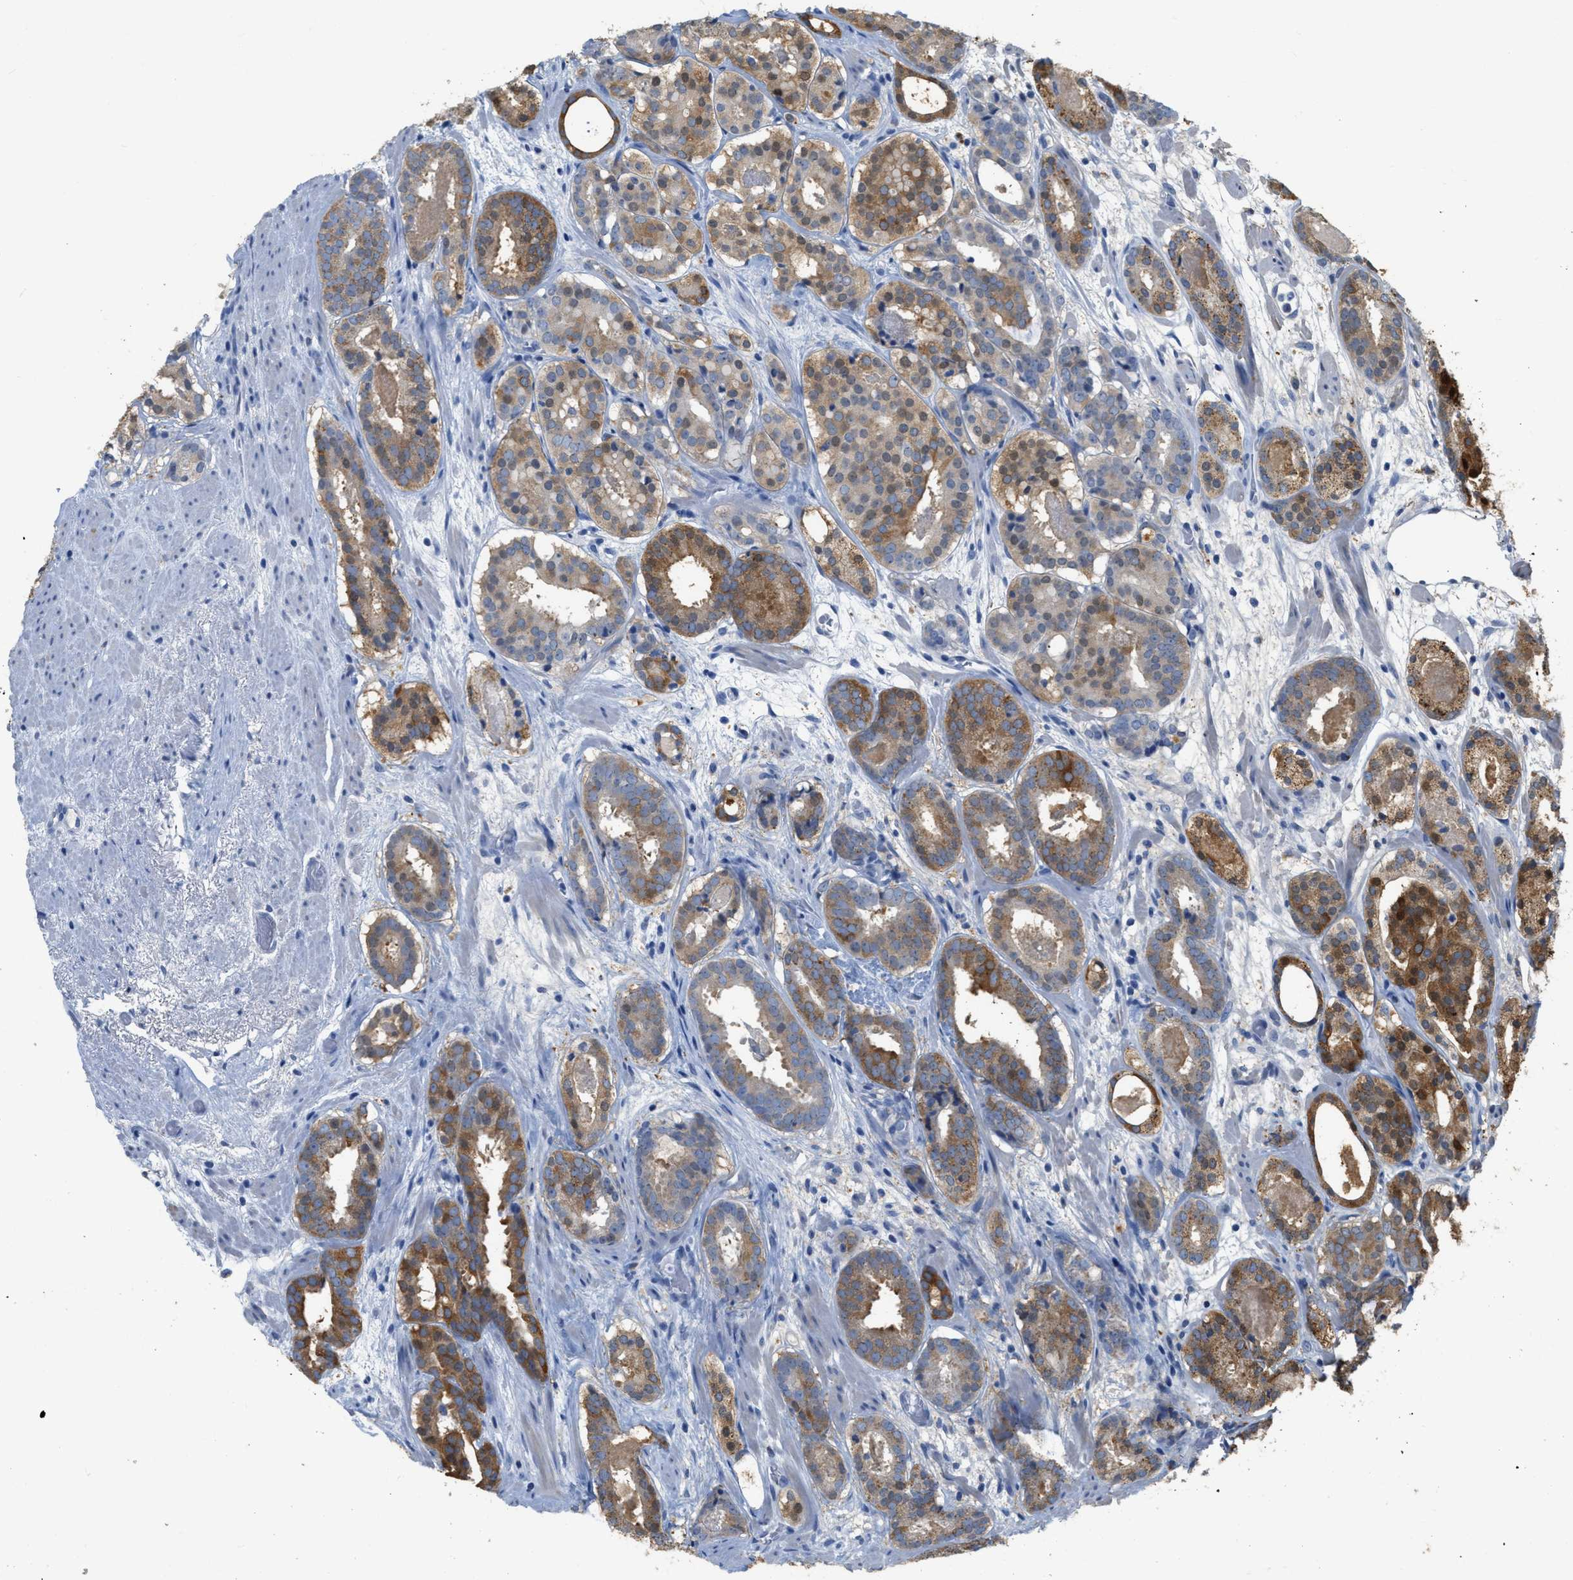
{"staining": {"intensity": "moderate", "quantity": ">75%", "location": "cytoplasmic/membranous"}, "tissue": "prostate cancer", "cell_type": "Tumor cells", "image_type": "cancer", "snomed": [{"axis": "morphology", "description": "Adenocarcinoma, Low grade"}, {"axis": "topography", "description": "Prostate"}], "caption": "Tumor cells exhibit medium levels of moderate cytoplasmic/membranous positivity in about >75% of cells in low-grade adenocarcinoma (prostate).", "gene": "CRYM", "patient": {"sex": "male", "age": 69}}